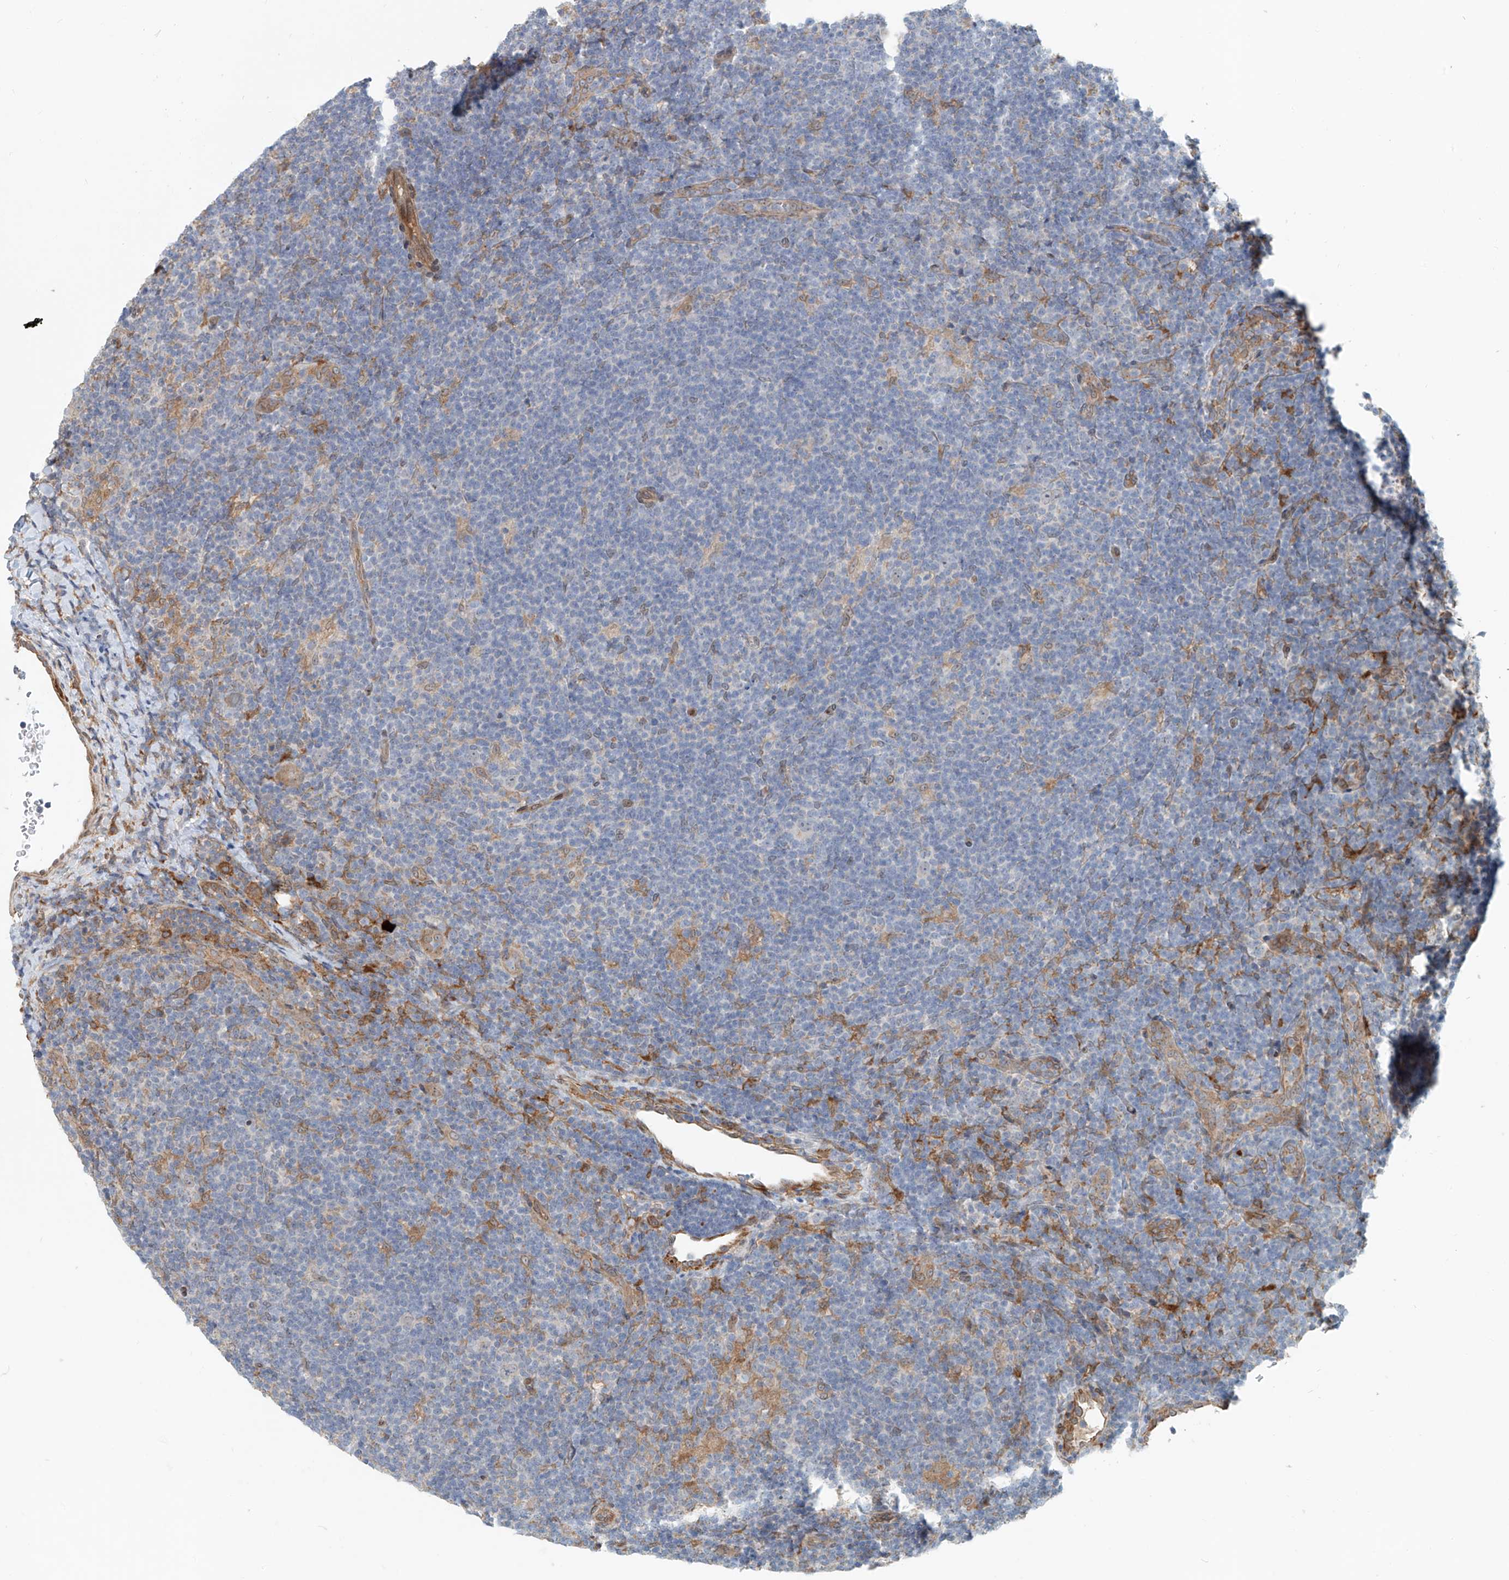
{"staining": {"intensity": "negative", "quantity": "none", "location": "none"}, "tissue": "lymphoma", "cell_type": "Tumor cells", "image_type": "cancer", "snomed": [{"axis": "morphology", "description": "Hodgkin's disease, NOS"}, {"axis": "topography", "description": "Lymph node"}], "caption": "There is no significant positivity in tumor cells of Hodgkin's disease. (Immunohistochemistry, brightfield microscopy, high magnification).", "gene": "SASH1", "patient": {"sex": "female", "age": 57}}